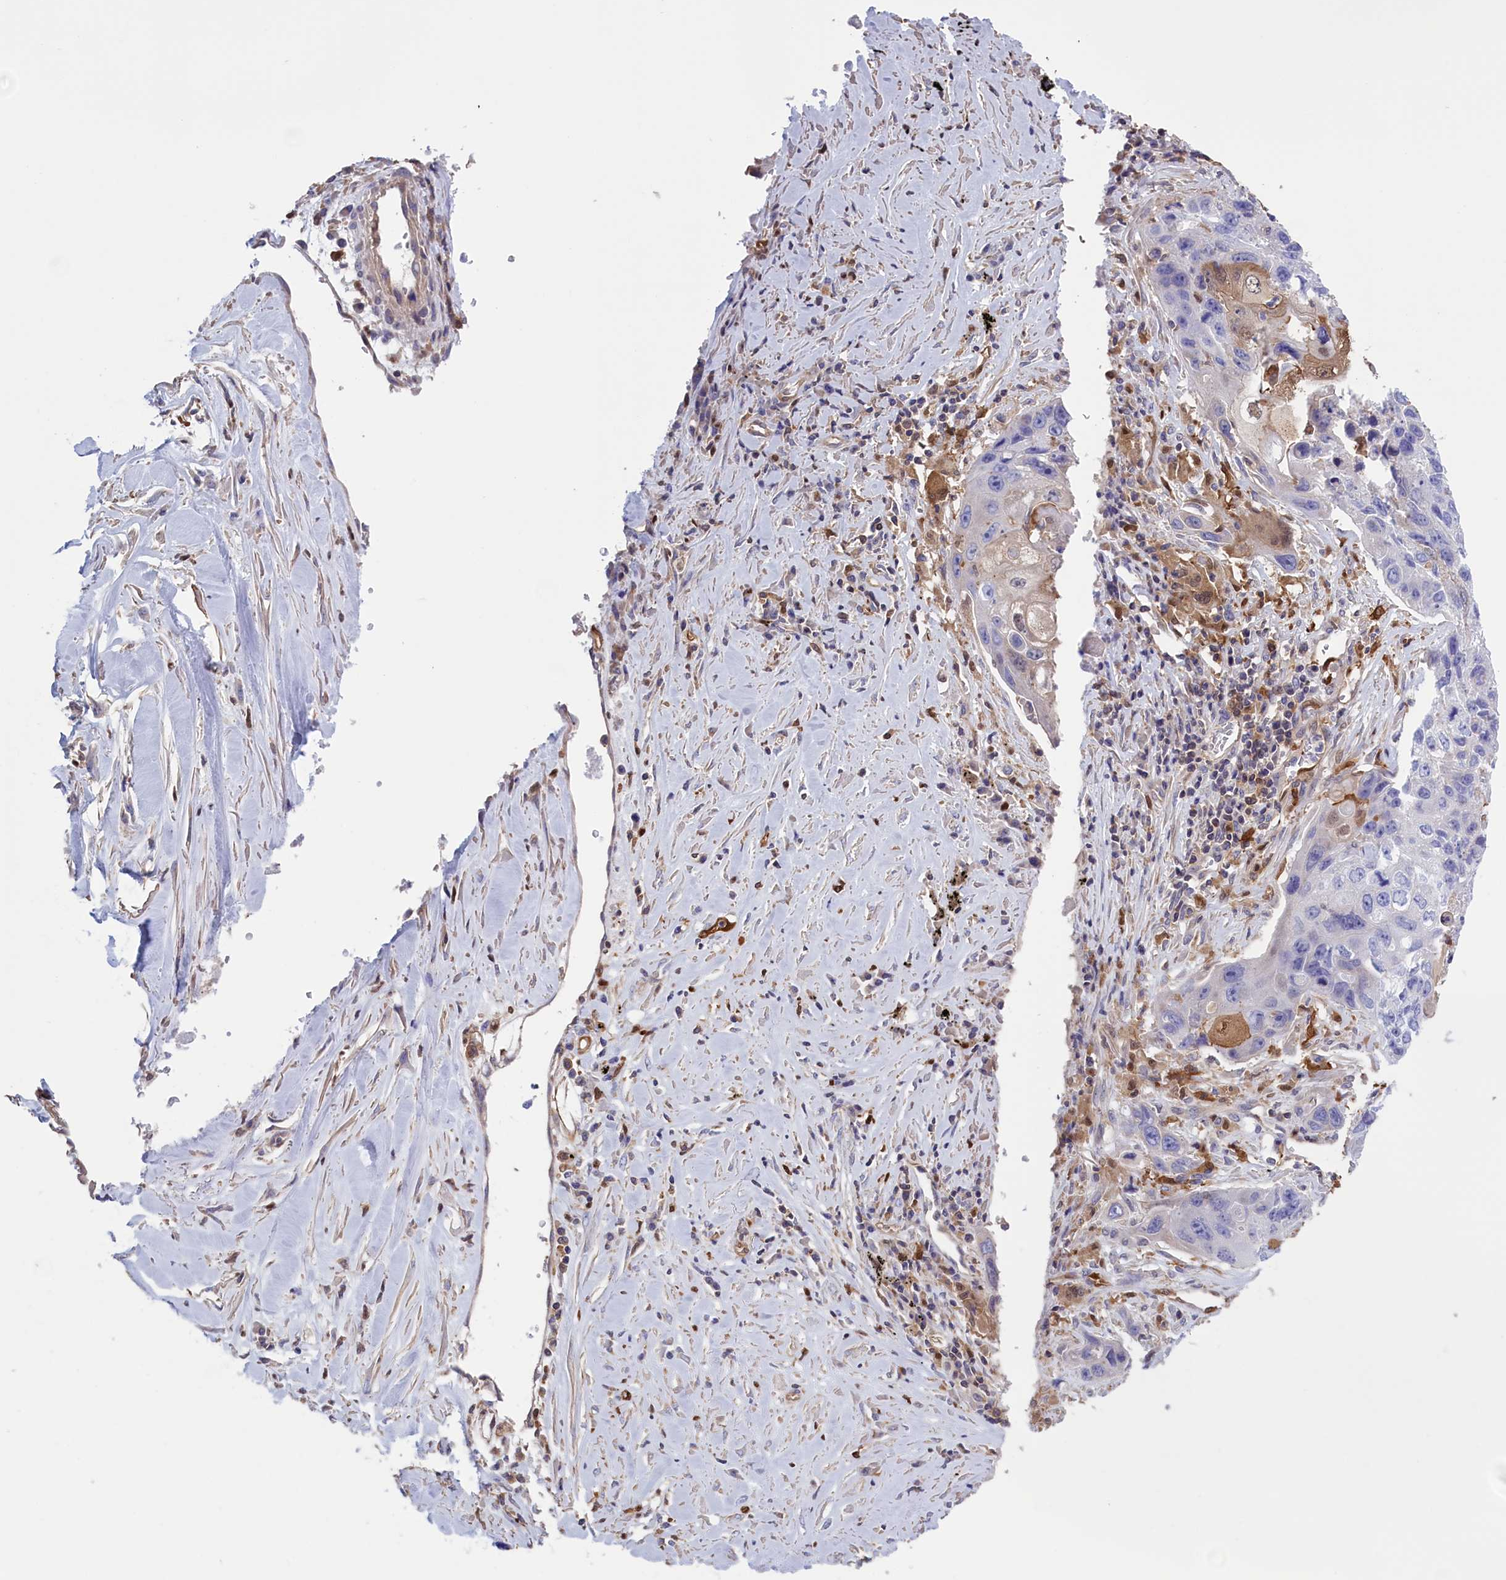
{"staining": {"intensity": "negative", "quantity": "none", "location": "none"}, "tissue": "lung cancer", "cell_type": "Tumor cells", "image_type": "cancer", "snomed": [{"axis": "morphology", "description": "Squamous cell carcinoma, NOS"}, {"axis": "topography", "description": "Lung"}], "caption": "Squamous cell carcinoma (lung) was stained to show a protein in brown. There is no significant staining in tumor cells. The staining is performed using DAB (3,3'-diaminobenzidine) brown chromogen with nuclei counter-stained in using hematoxylin.", "gene": "ARHGAP18", "patient": {"sex": "male", "age": 61}}